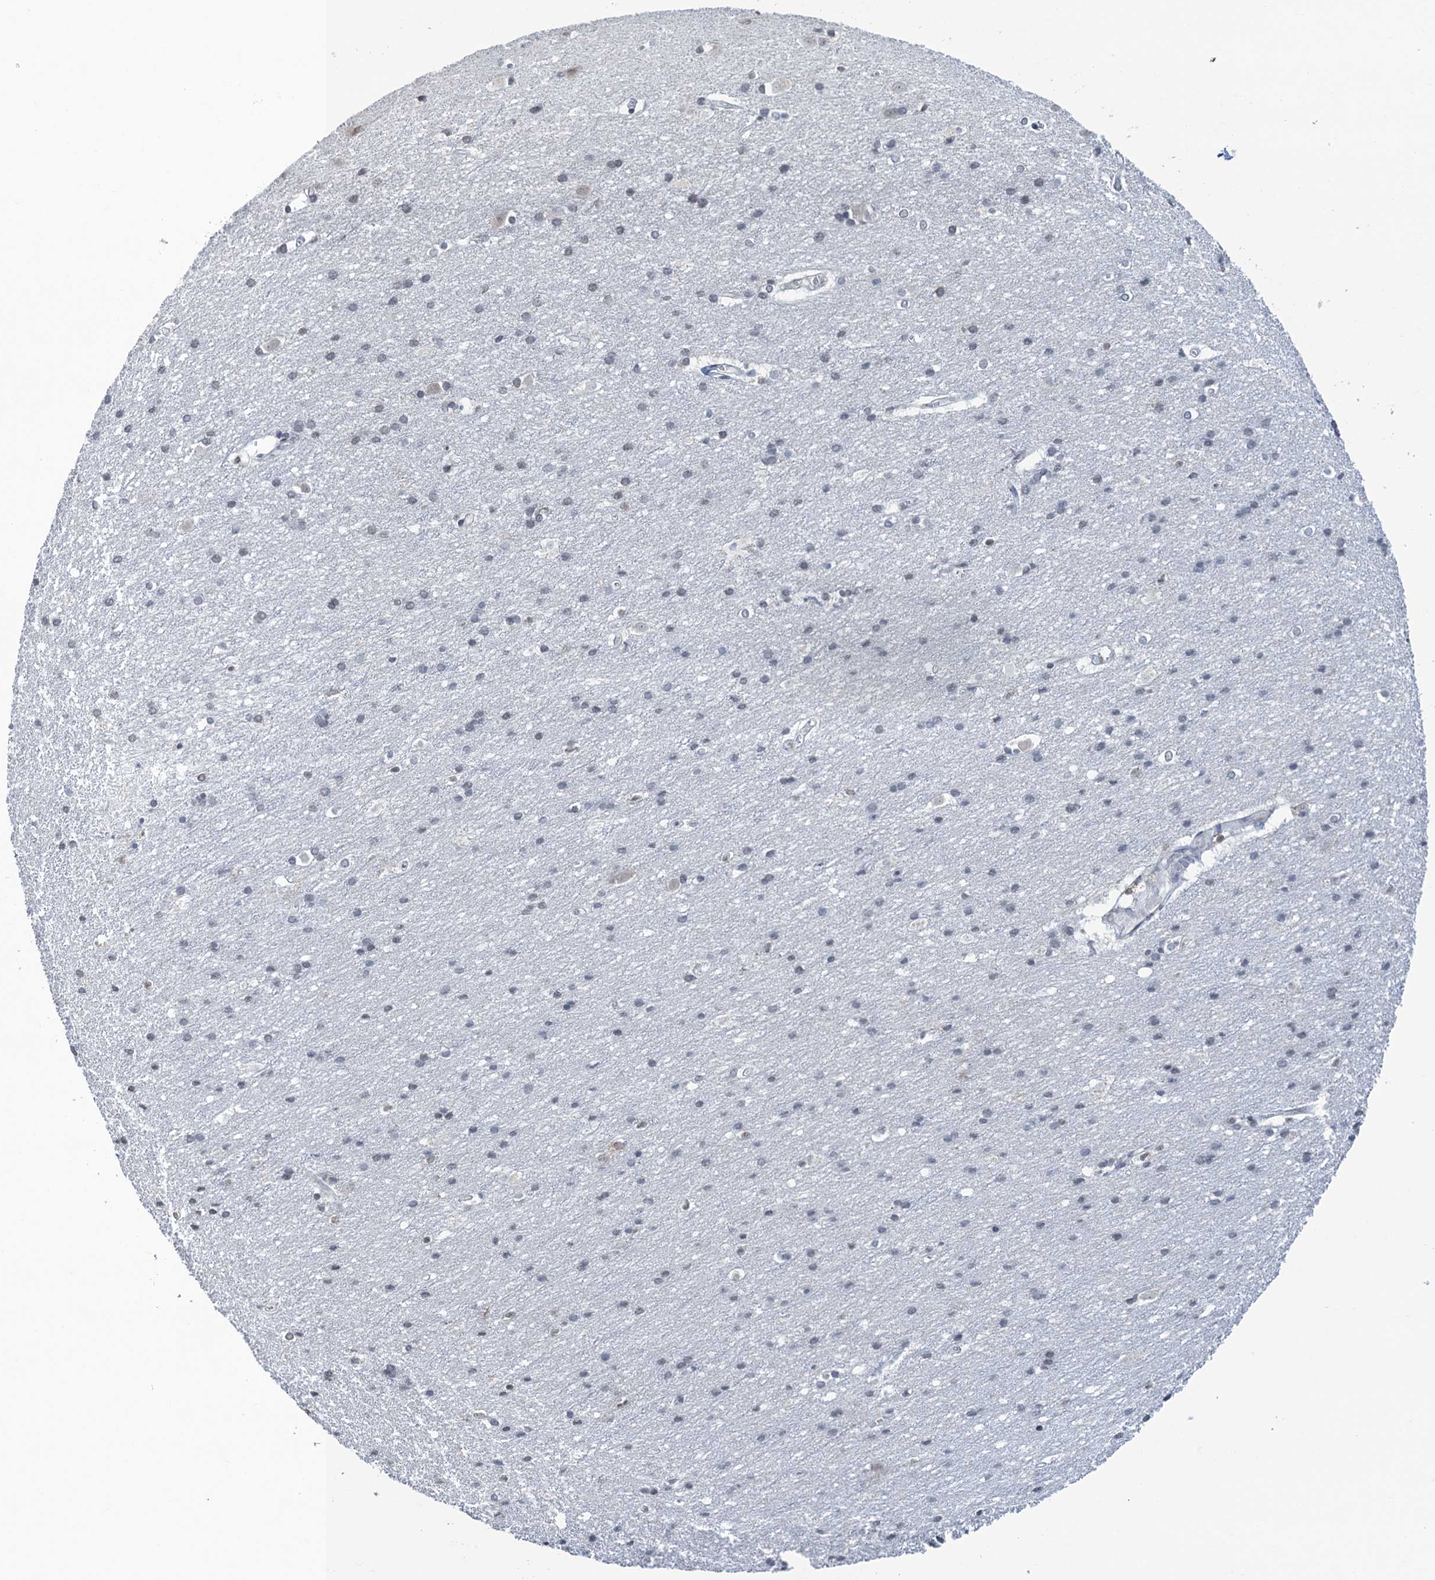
{"staining": {"intensity": "negative", "quantity": "none", "location": "none"}, "tissue": "cerebral cortex", "cell_type": "Endothelial cells", "image_type": "normal", "snomed": [{"axis": "morphology", "description": "Normal tissue, NOS"}, {"axis": "topography", "description": "Cerebral cortex"}], "caption": "A histopathology image of human cerebral cortex is negative for staining in endothelial cells. (DAB (3,3'-diaminobenzidine) IHC with hematoxylin counter stain).", "gene": "FYB1", "patient": {"sex": "male", "age": 54}}